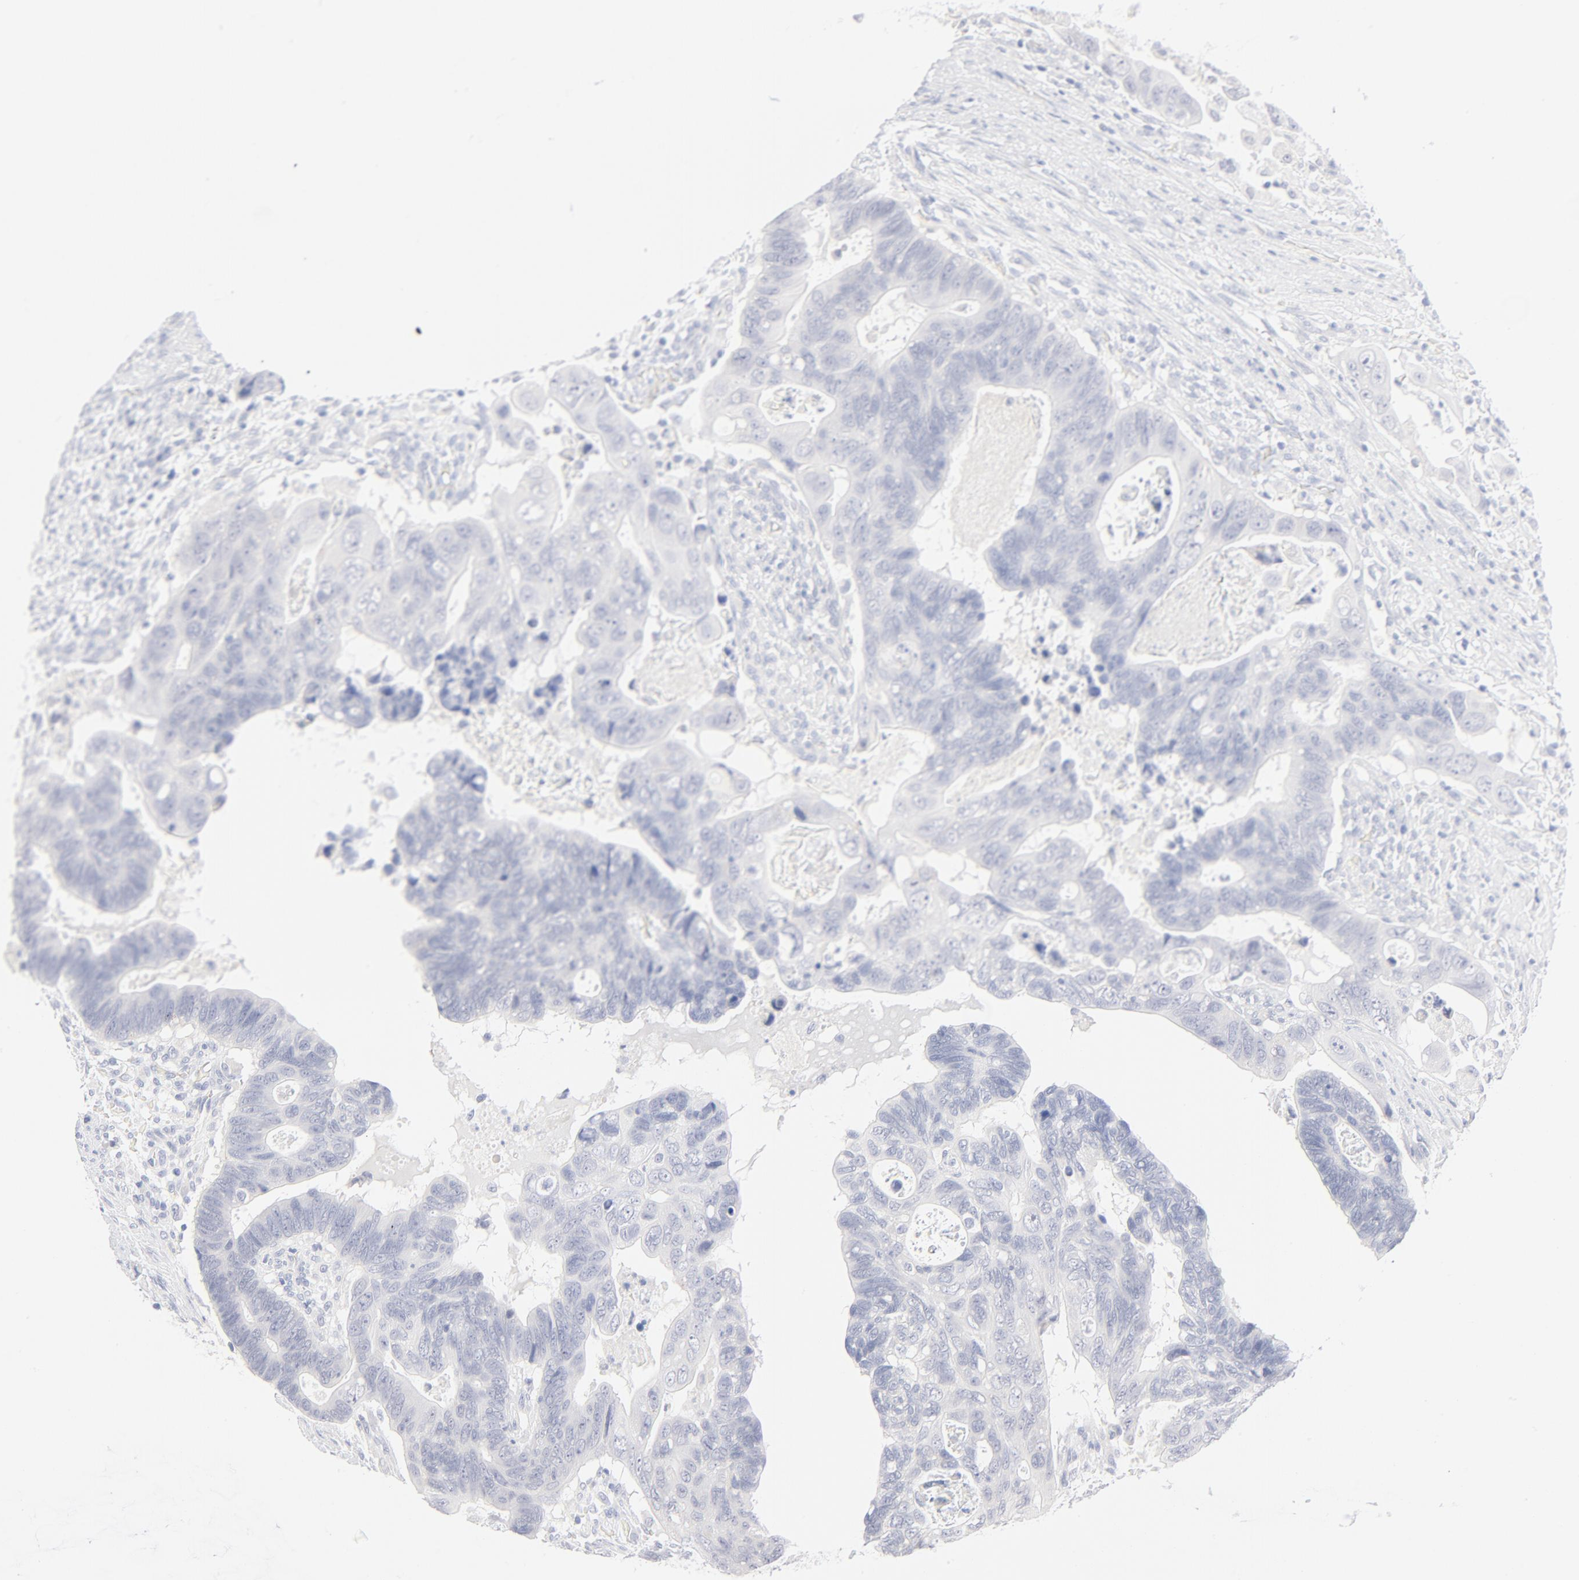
{"staining": {"intensity": "negative", "quantity": "none", "location": "none"}, "tissue": "colorectal cancer", "cell_type": "Tumor cells", "image_type": "cancer", "snomed": [{"axis": "morphology", "description": "Adenocarcinoma, NOS"}, {"axis": "topography", "description": "Rectum"}], "caption": "Protein analysis of colorectal adenocarcinoma demonstrates no significant positivity in tumor cells.", "gene": "ONECUT1", "patient": {"sex": "male", "age": 53}}